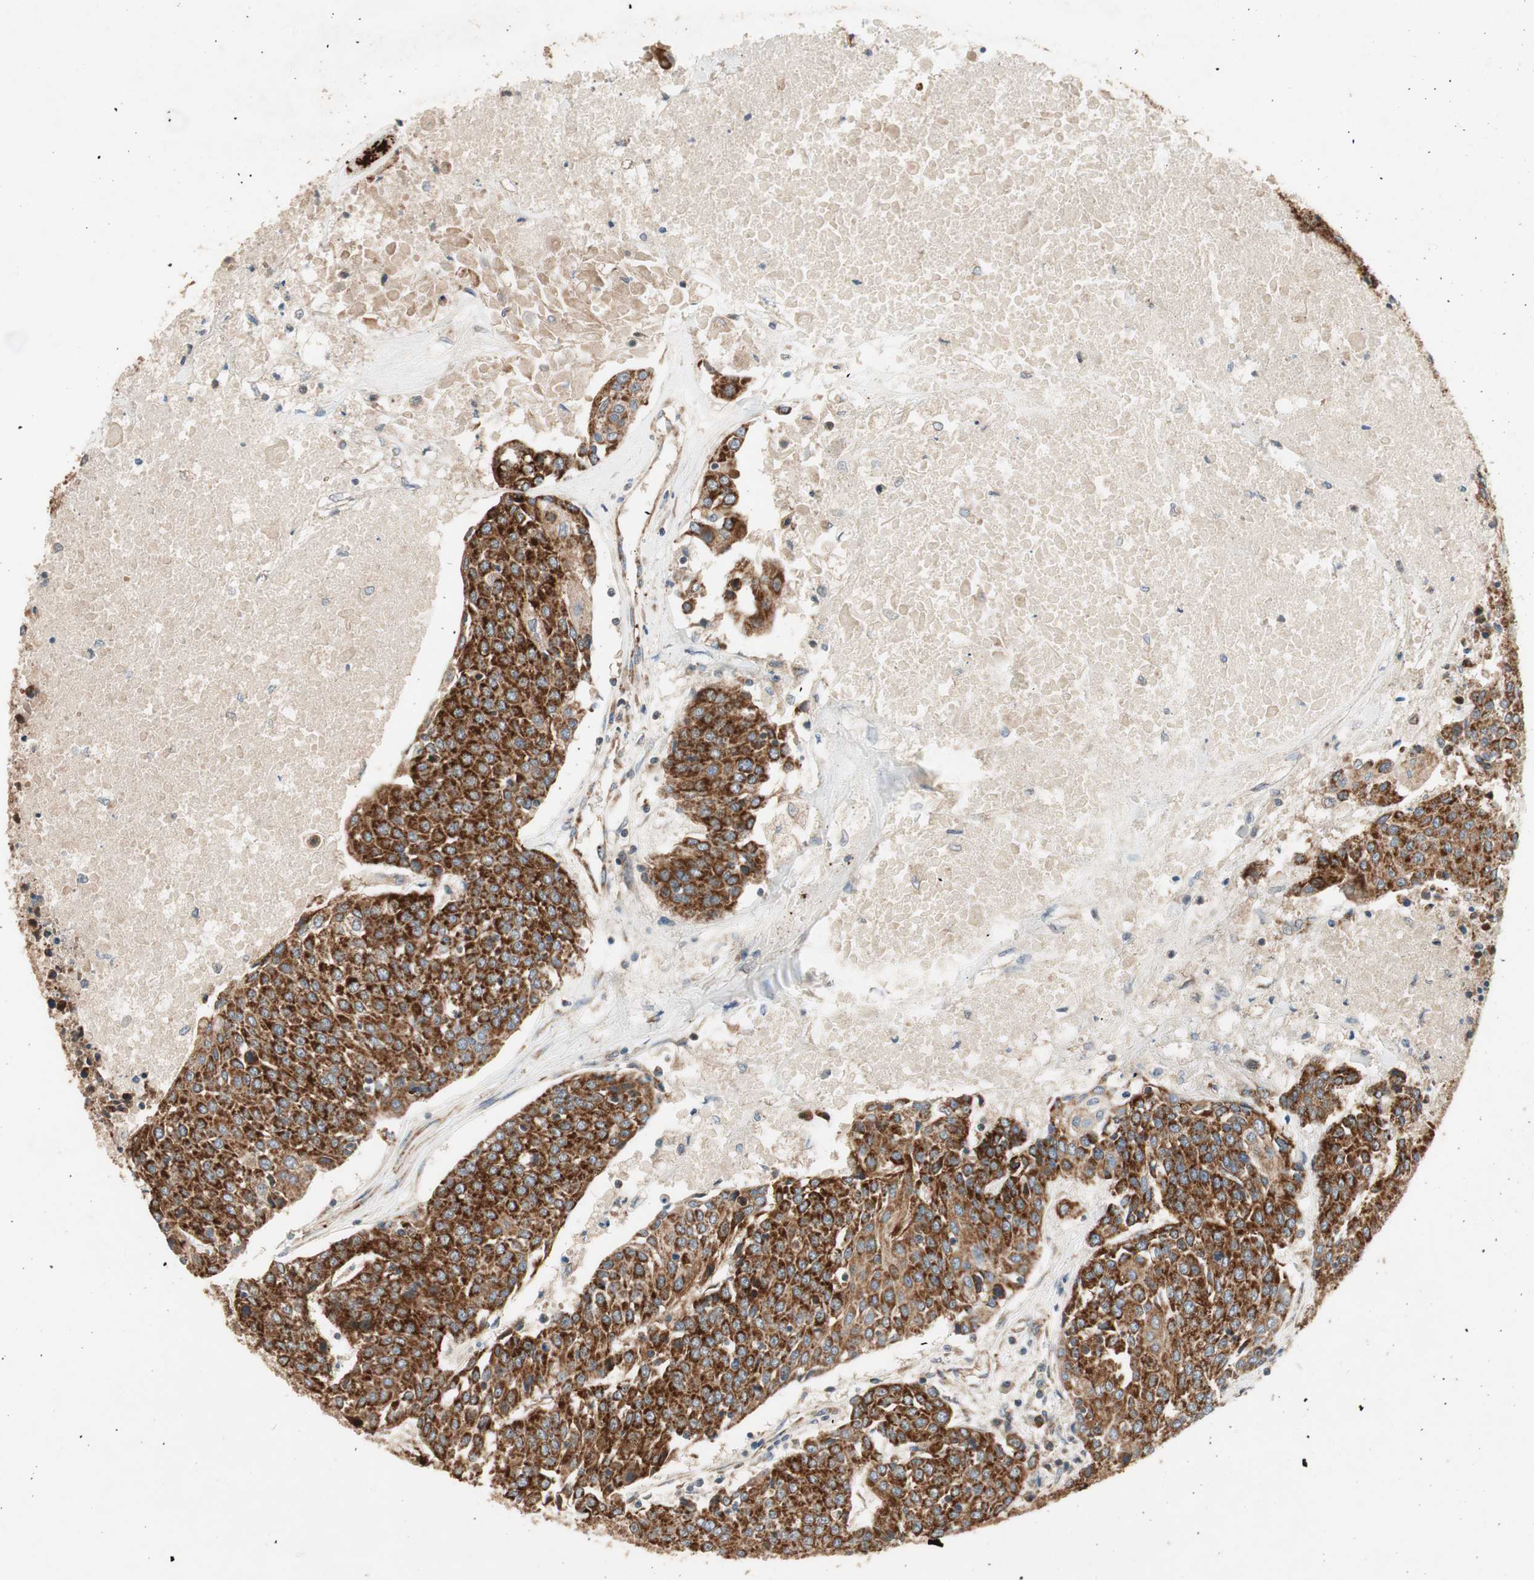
{"staining": {"intensity": "strong", "quantity": ">75%", "location": "cytoplasmic/membranous"}, "tissue": "urothelial cancer", "cell_type": "Tumor cells", "image_type": "cancer", "snomed": [{"axis": "morphology", "description": "Urothelial carcinoma, High grade"}, {"axis": "topography", "description": "Urinary bladder"}], "caption": "A high amount of strong cytoplasmic/membranous staining is appreciated in approximately >75% of tumor cells in high-grade urothelial carcinoma tissue.", "gene": "AKAP1", "patient": {"sex": "female", "age": 85}}